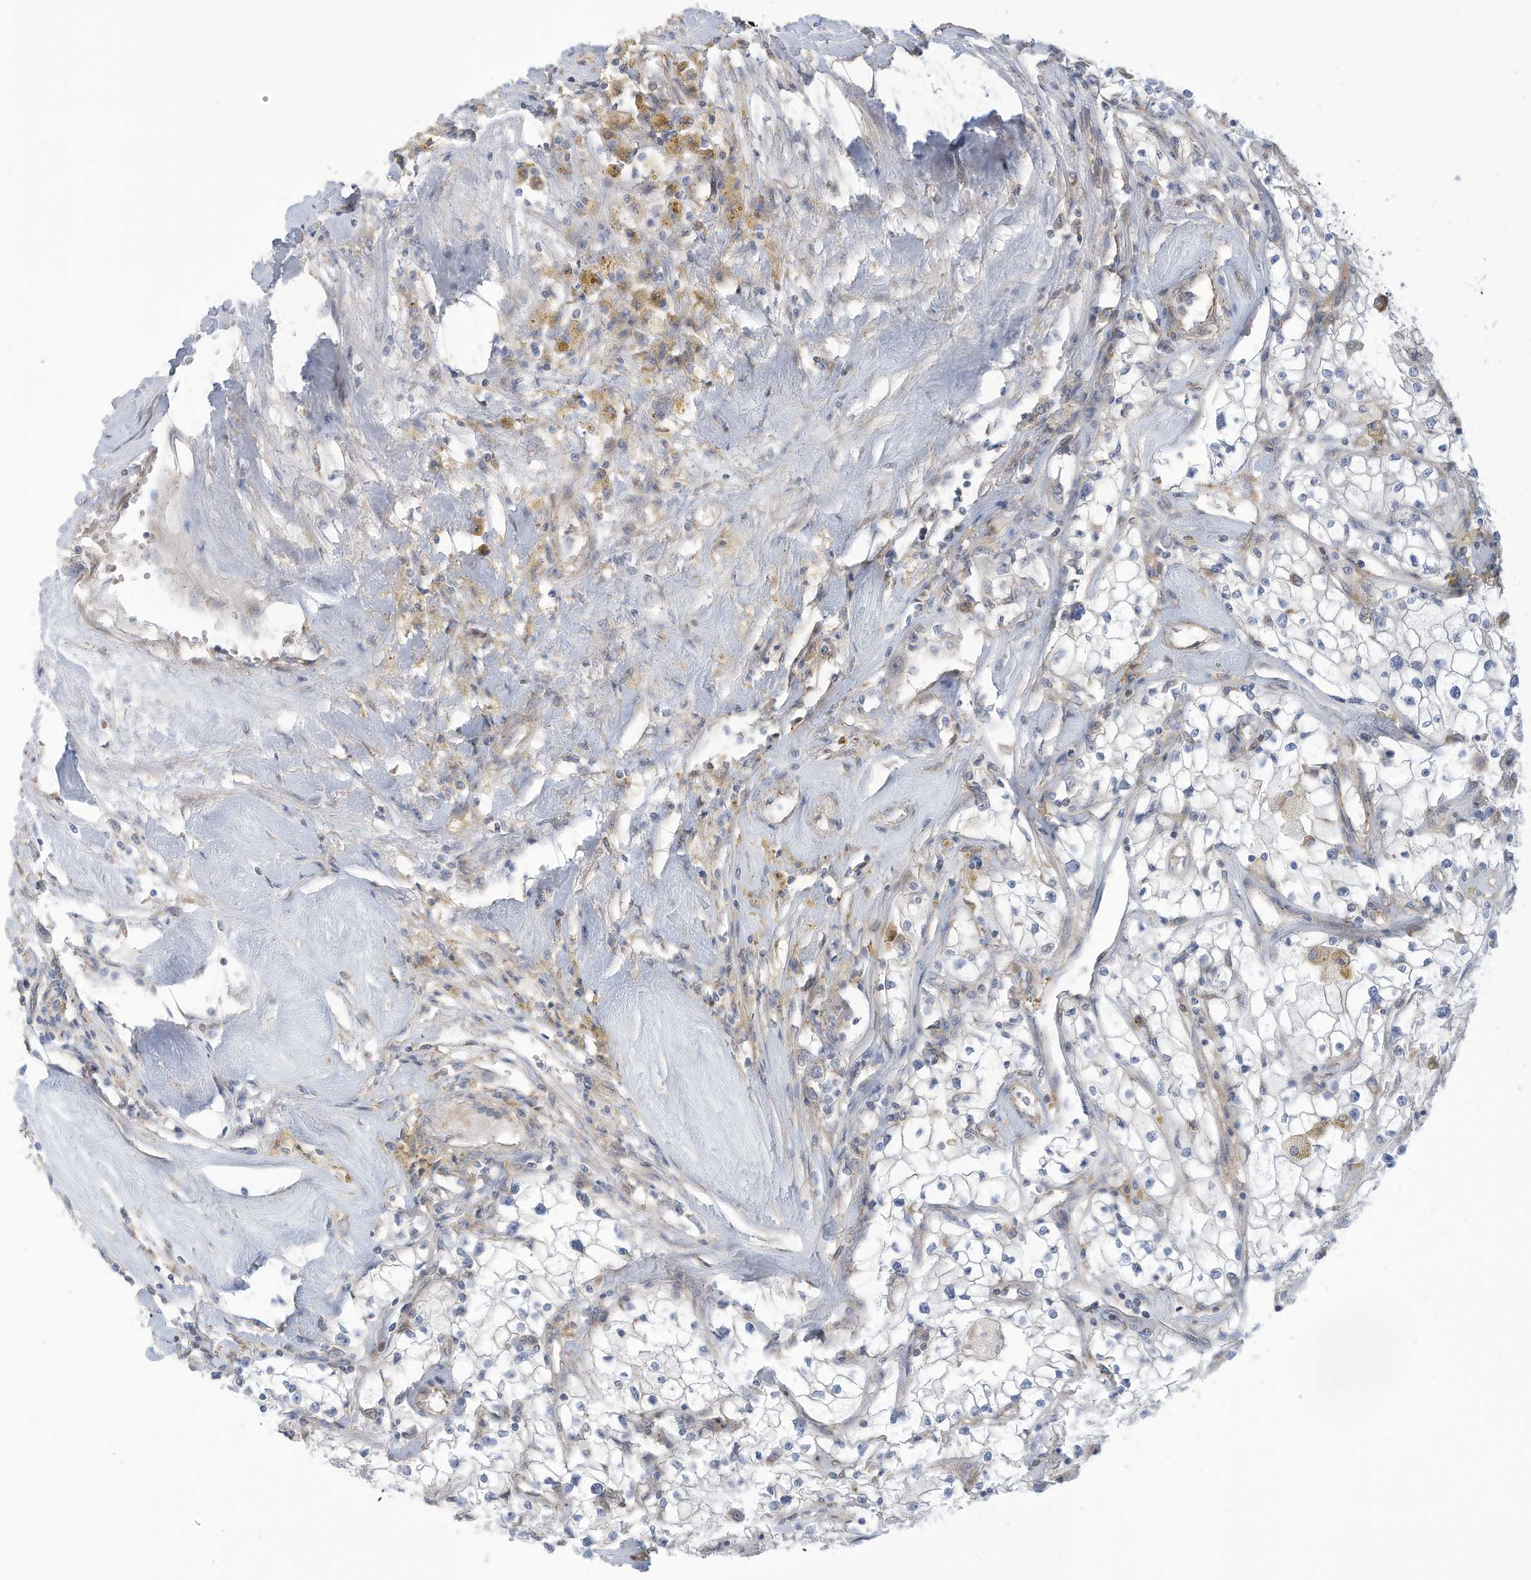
{"staining": {"intensity": "negative", "quantity": "none", "location": "none"}, "tissue": "renal cancer", "cell_type": "Tumor cells", "image_type": "cancer", "snomed": [{"axis": "morphology", "description": "Adenocarcinoma, NOS"}, {"axis": "topography", "description": "Kidney"}], "caption": "Tumor cells show no significant expression in renal cancer (adenocarcinoma). (DAB (3,3'-diaminobenzidine) immunohistochemistry visualized using brightfield microscopy, high magnification).", "gene": "ADAT2", "patient": {"sex": "male", "age": 56}}